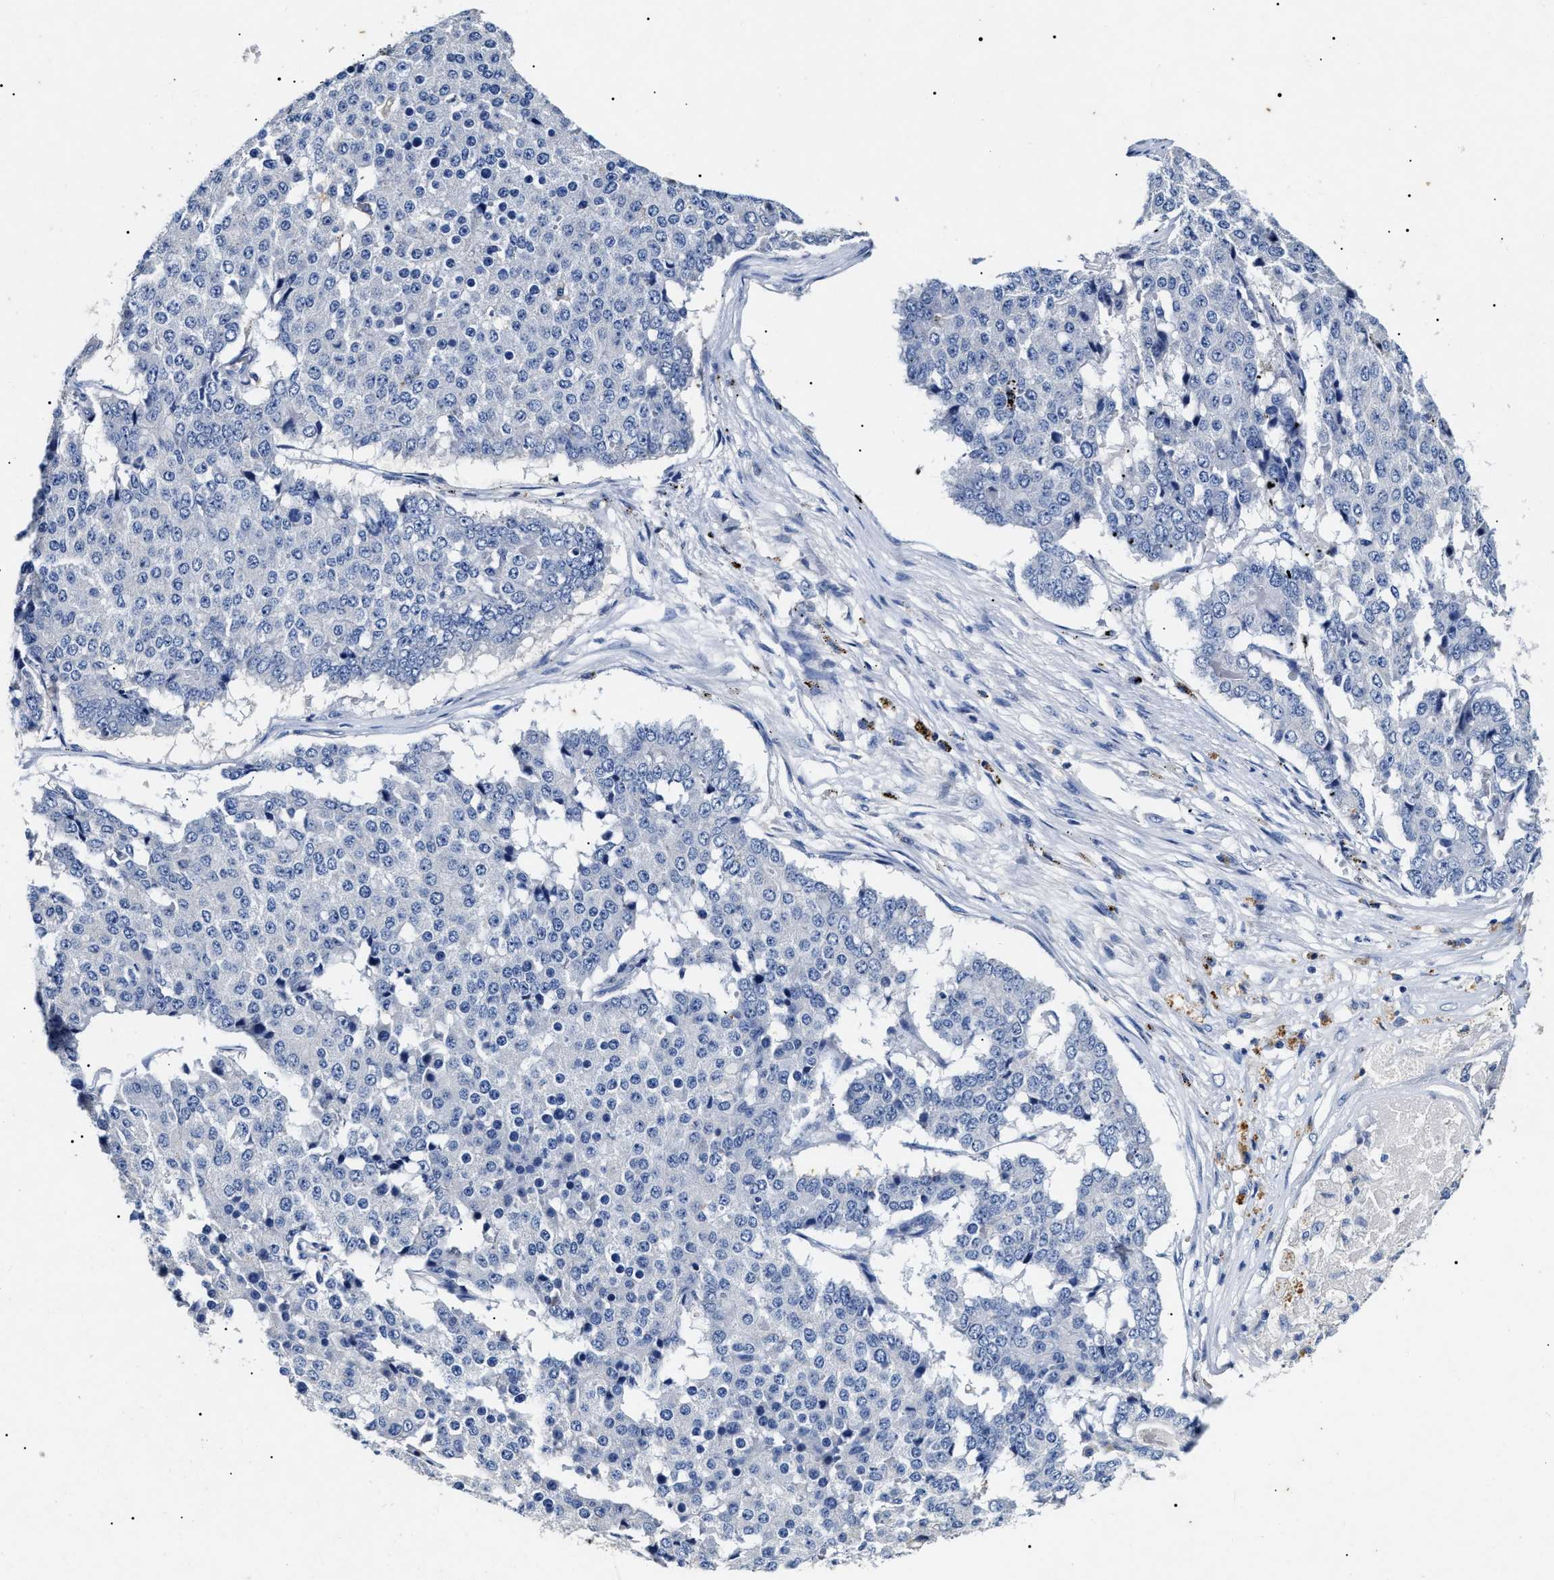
{"staining": {"intensity": "negative", "quantity": "none", "location": "none"}, "tissue": "pancreatic cancer", "cell_type": "Tumor cells", "image_type": "cancer", "snomed": [{"axis": "morphology", "description": "Adenocarcinoma, NOS"}, {"axis": "topography", "description": "Pancreas"}], "caption": "A histopathology image of pancreatic cancer (adenocarcinoma) stained for a protein exhibits no brown staining in tumor cells. (DAB (3,3'-diaminobenzidine) immunohistochemistry with hematoxylin counter stain).", "gene": "LRRC8E", "patient": {"sex": "male", "age": 50}}